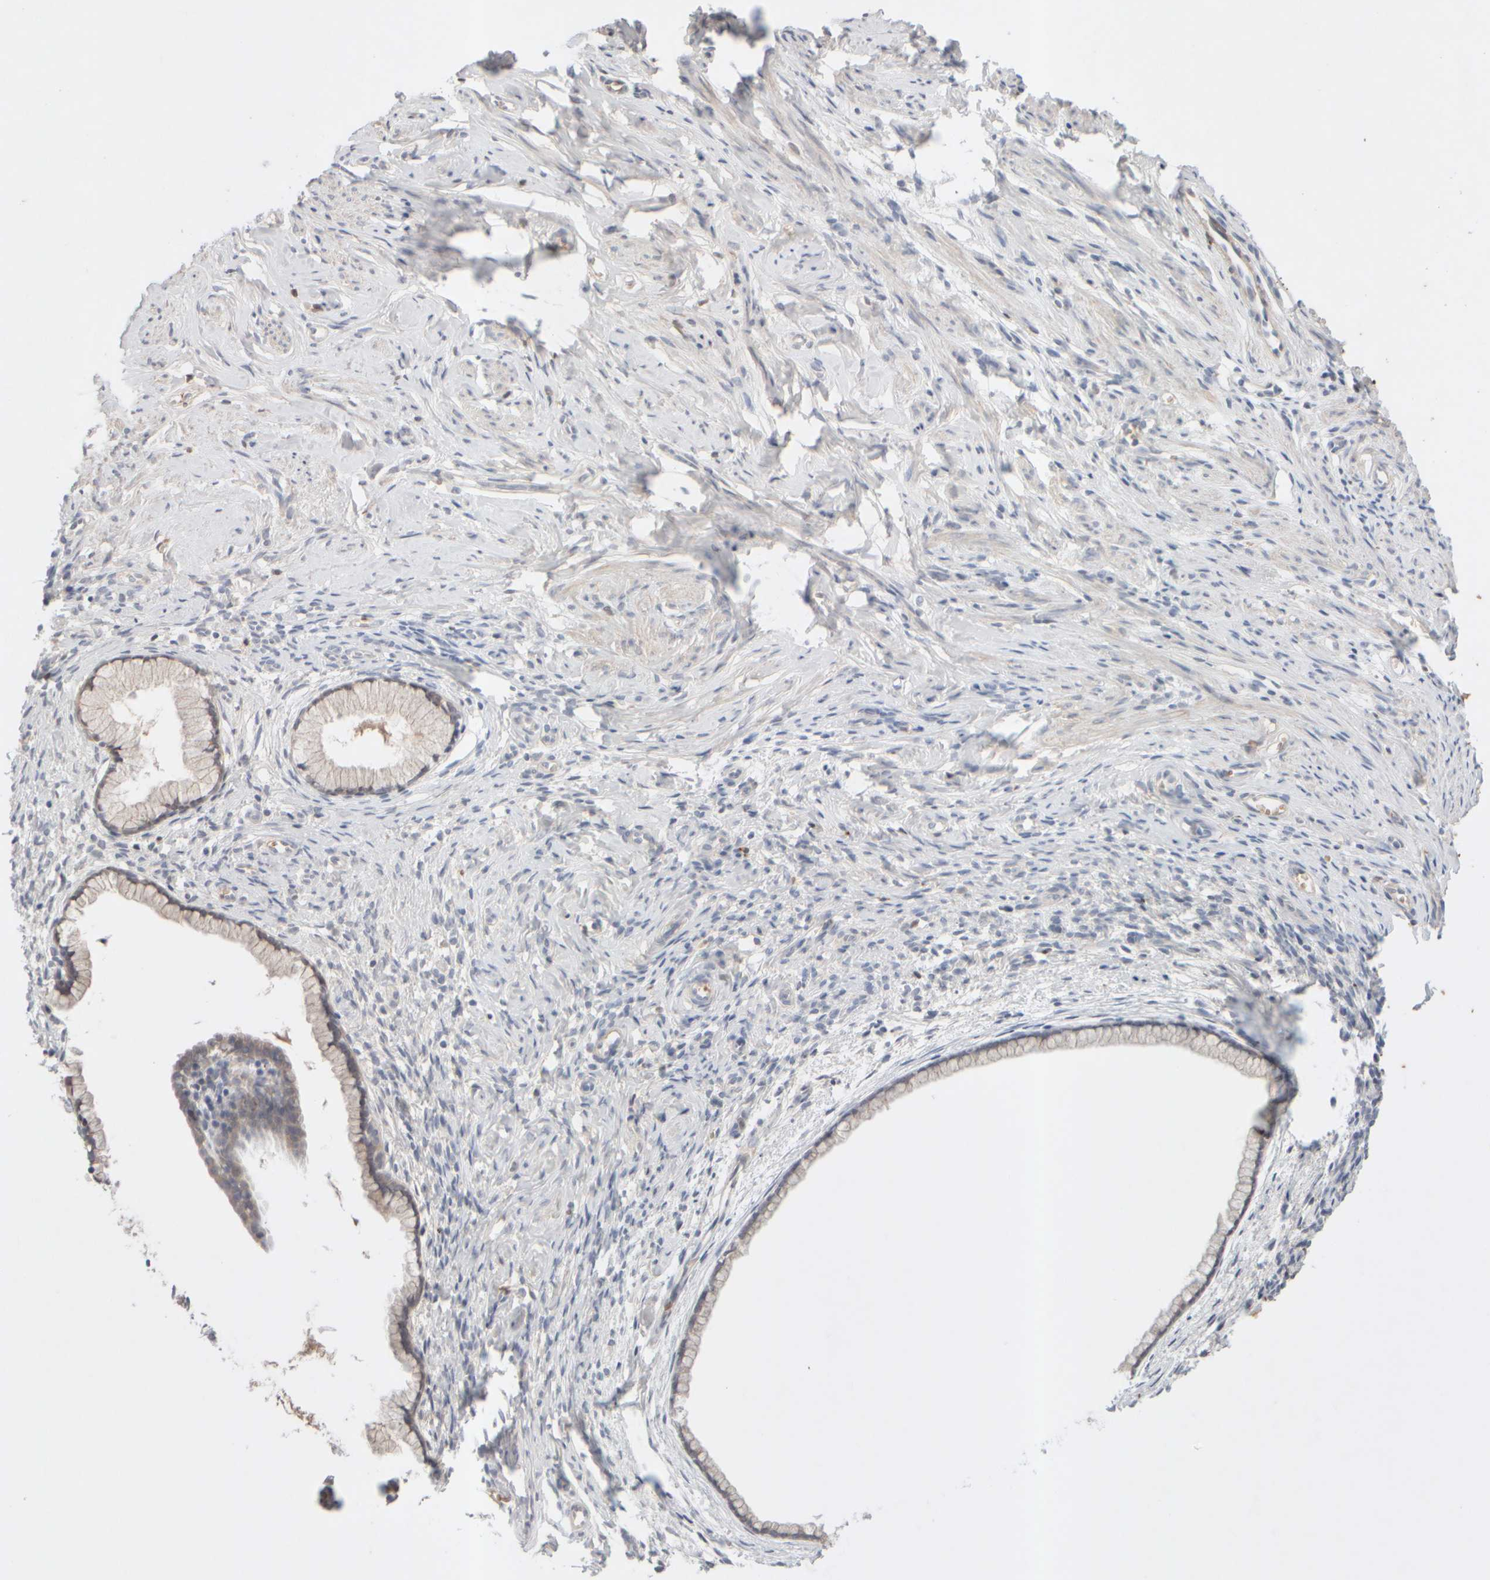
{"staining": {"intensity": "weak", "quantity": "25%-75%", "location": "cytoplasmic/membranous"}, "tissue": "cervix", "cell_type": "Glandular cells", "image_type": "normal", "snomed": [{"axis": "morphology", "description": "Normal tissue, NOS"}, {"axis": "topography", "description": "Cervix"}], "caption": "Immunohistochemical staining of unremarkable human cervix demonstrates 25%-75% levels of weak cytoplasmic/membranous protein staining in about 25%-75% of glandular cells. Nuclei are stained in blue.", "gene": "MST1", "patient": {"sex": "female", "age": 75}}